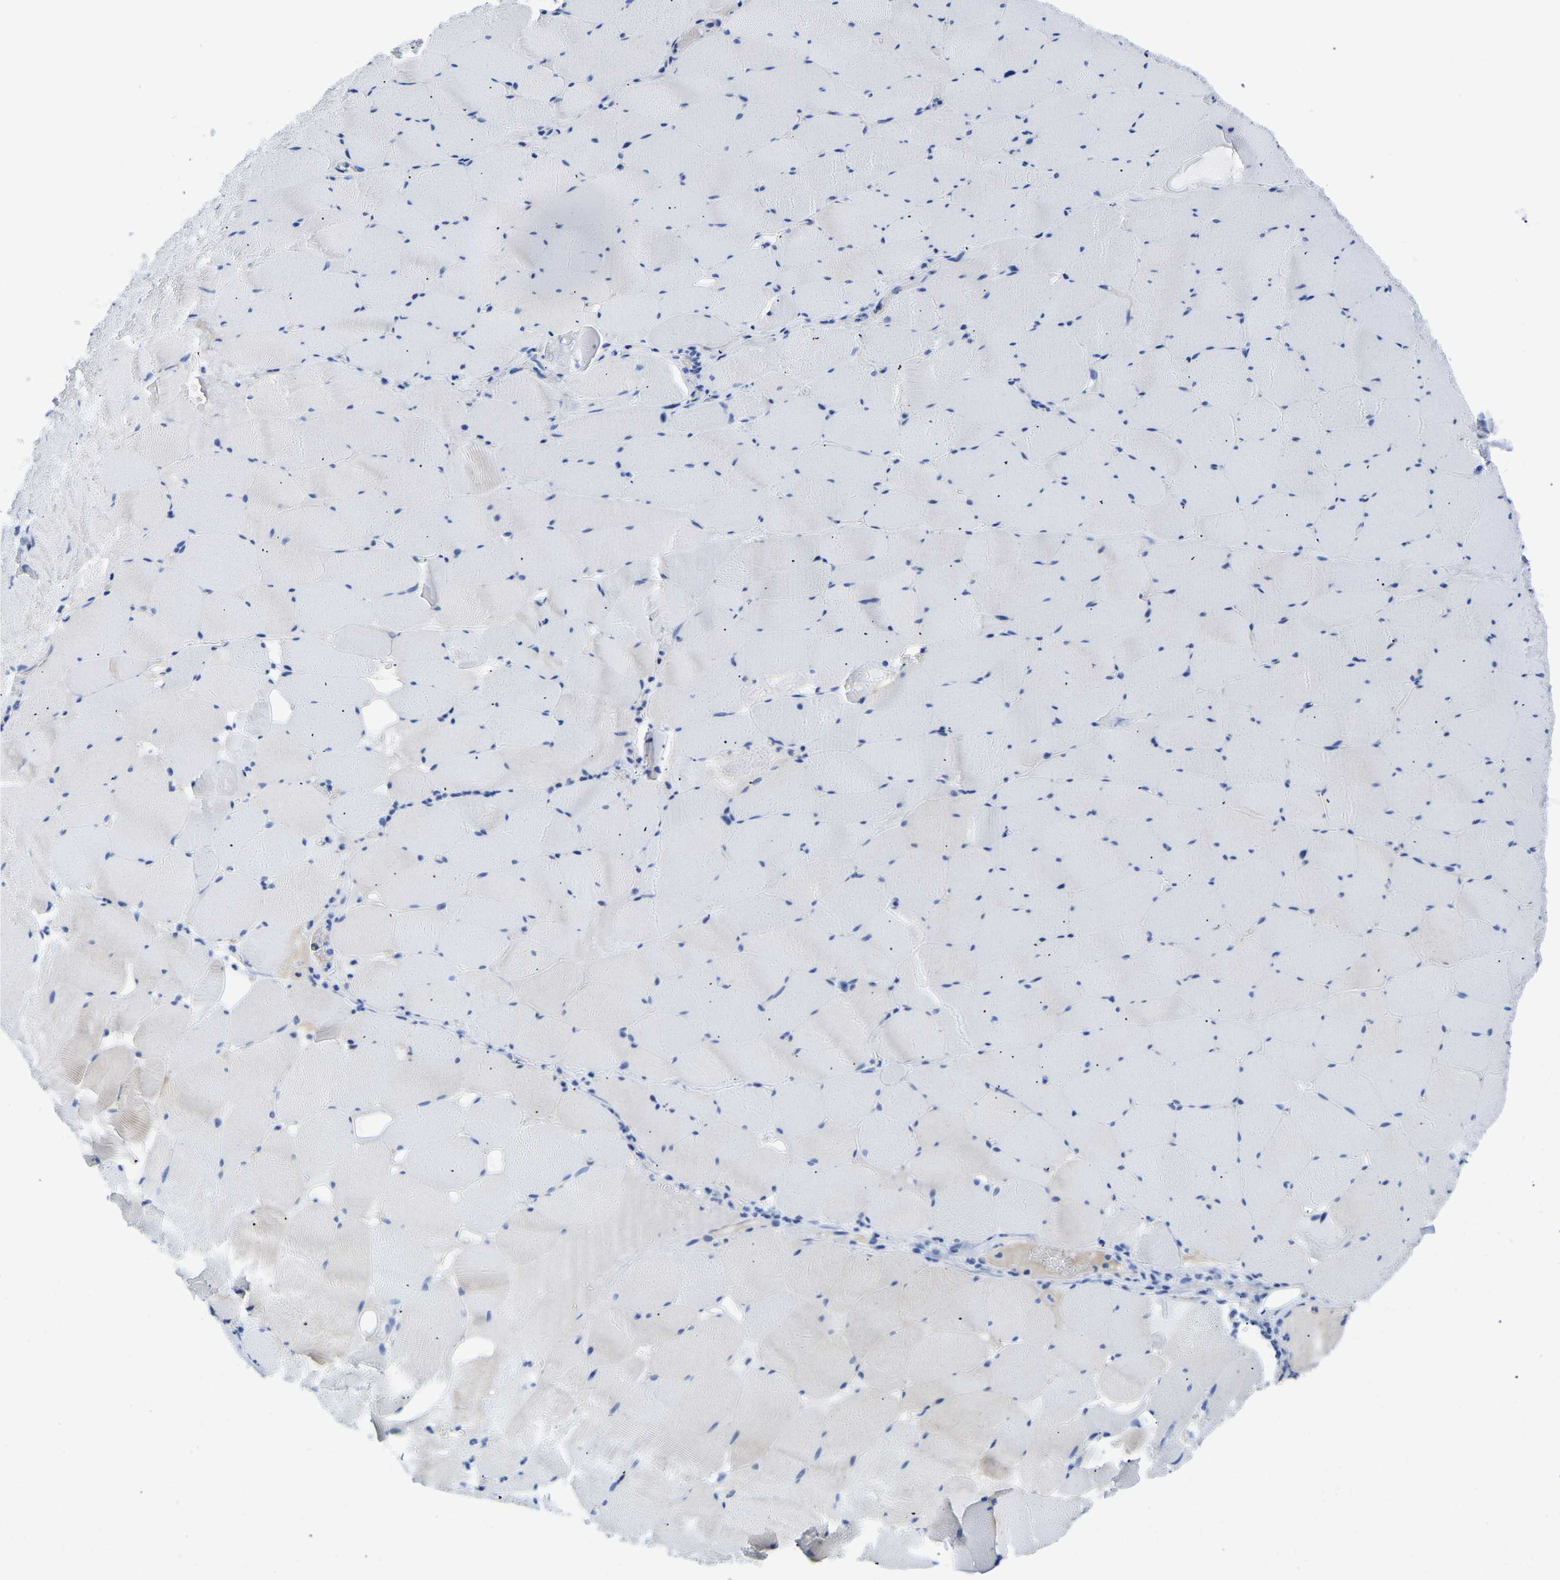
{"staining": {"intensity": "negative", "quantity": "none", "location": "none"}, "tissue": "skeletal muscle", "cell_type": "Myocytes", "image_type": "normal", "snomed": [{"axis": "morphology", "description": "Normal tissue, NOS"}, {"axis": "topography", "description": "Skeletal muscle"}], "caption": "Immunohistochemical staining of unremarkable skeletal muscle exhibits no significant positivity in myocytes. (DAB immunohistochemistry (IHC), high magnification).", "gene": "UPK3A", "patient": {"sex": "male", "age": 62}}